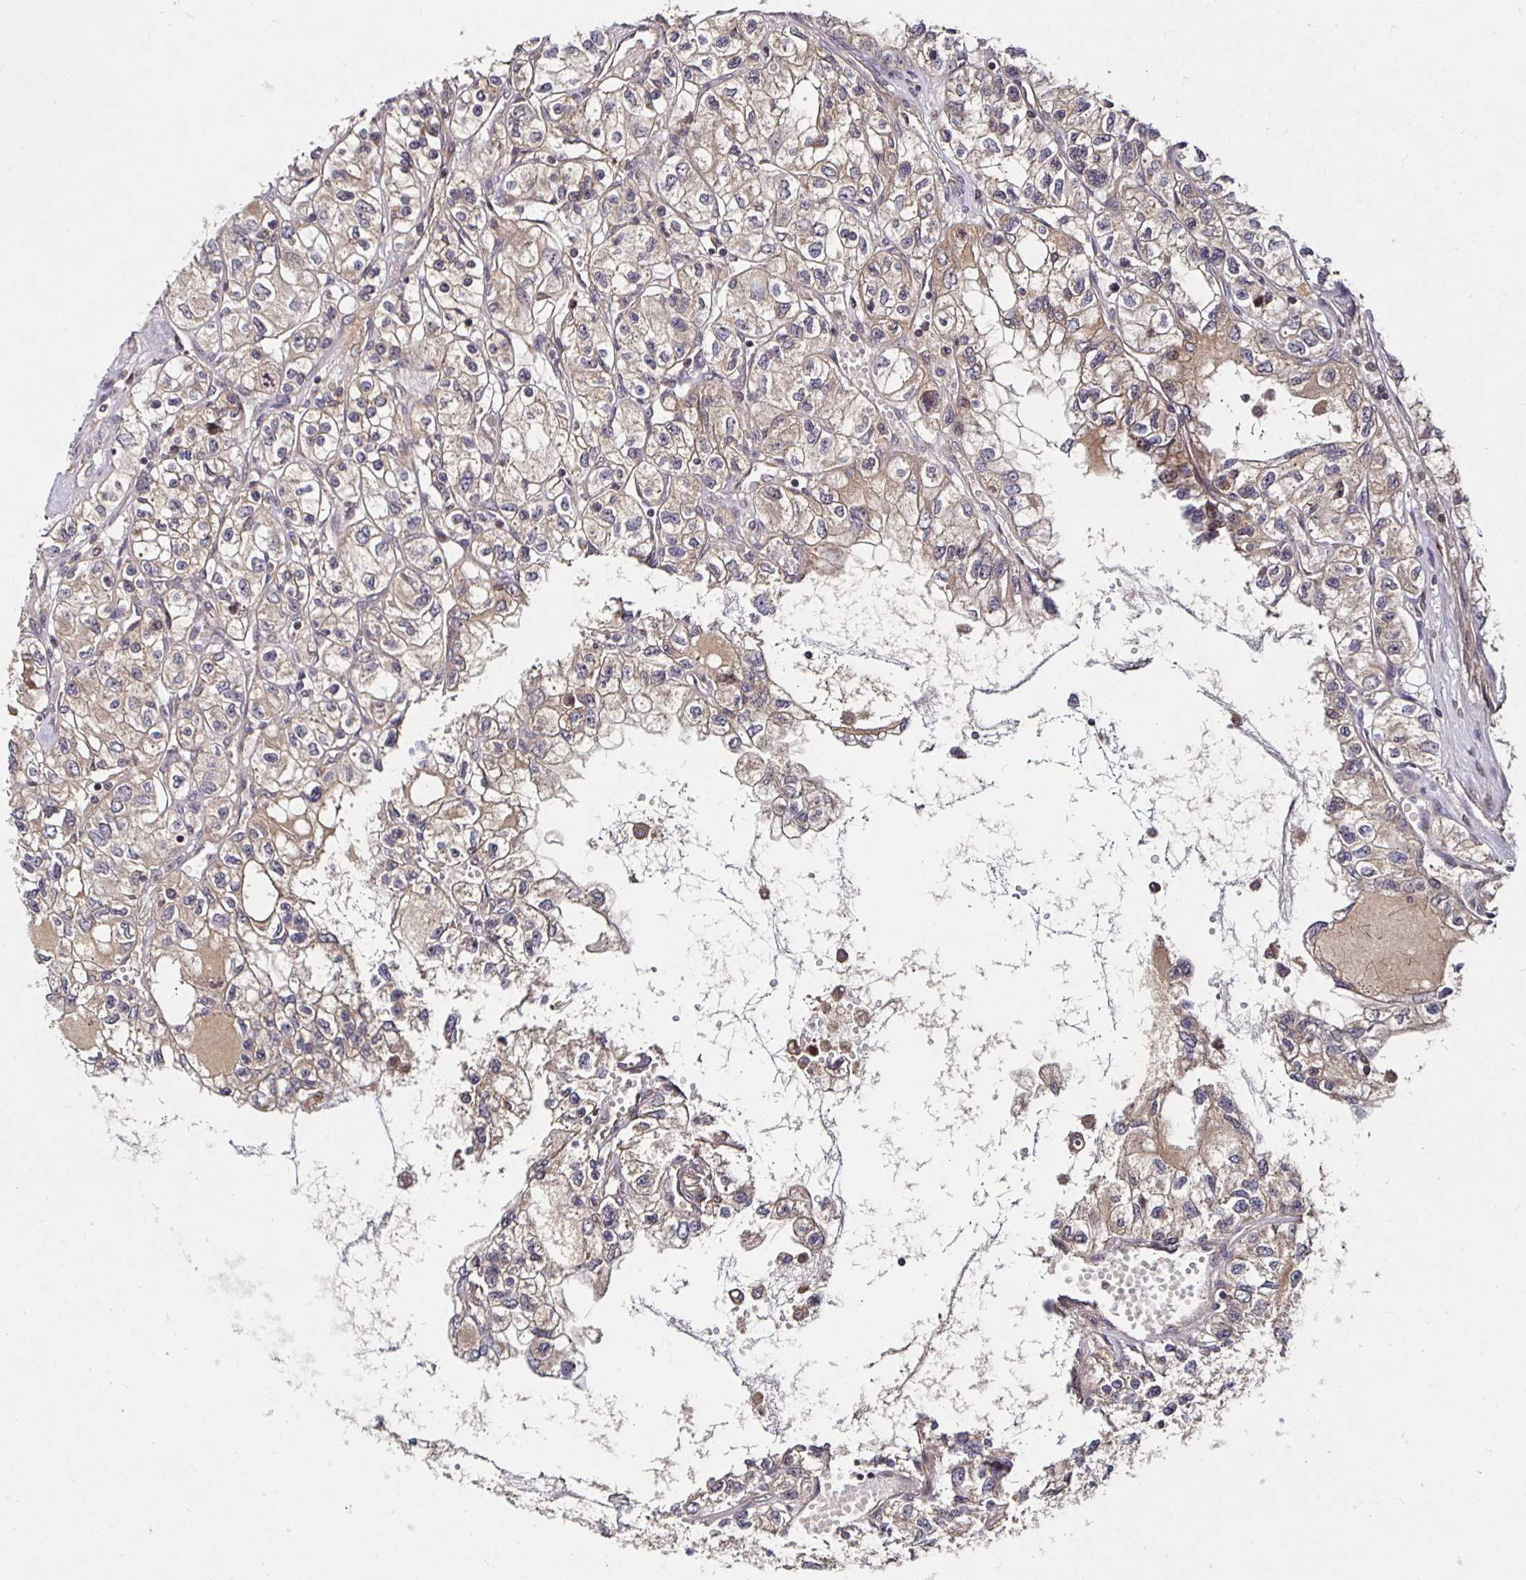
{"staining": {"intensity": "weak", "quantity": "25%-75%", "location": "cytoplasmic/membranous"}, "tissue": "renal cancer", "cell_type": "Tumor cells", "image_type": "cancer", "snomed": [{"axis": "morphology", "description": "Adenocarcinoma, NOS"}, {"axis": "topography", "description": "Kidney"}], "caption": "Immunohistochemical staining of human renal cancer (adenocarcinoma) reveals low levels of weak cytoplasmic/membranous staining in about 25%-75% of tumor cells.", "gene": "SMYD3", "patient": {"sex": "female", "age": 59}}